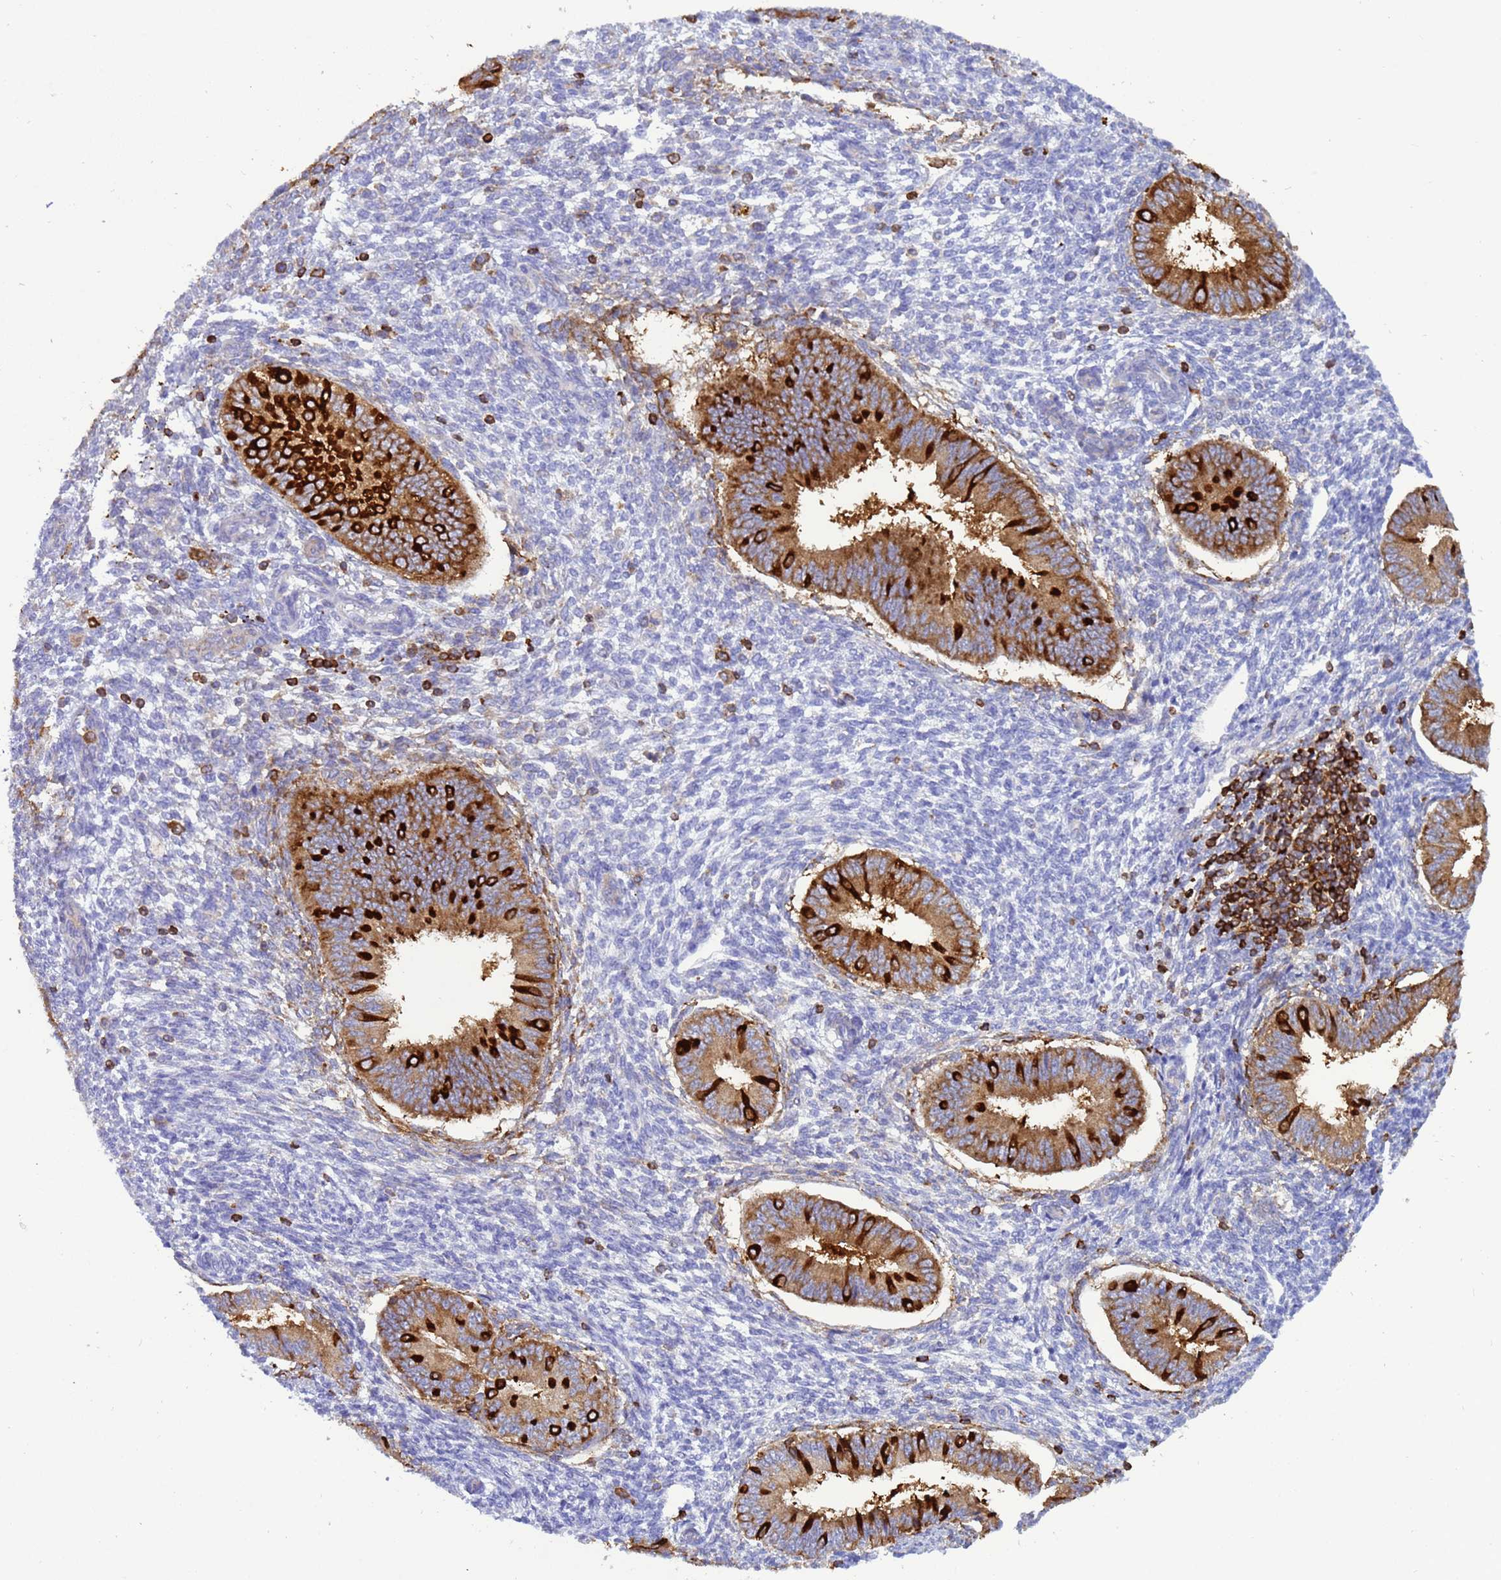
{"staining": {"intensity": "negative", "quantity": "none", "location": "none"}, "tissue": "endometrium", "cell_type": "Cells in endometrial stroma", "image_type": "normal", "snomed": [{"axis": "morphology", "description": "Normal tissue, NOS"}, {"axis": "topography", "description": "Uterus"}, {"axis": "topography", "description": "Endometrium"}], "caption": "Immunohistochemical staining of normal endometrium reveals no significant staining in cells in endometrial stroma. (DAB (3,3'-diaminobenzidine) immunohistochemistry with hematoxylin counter stain).", "gene": "EZR", "patient": {"sex": "female", "age": 48}}